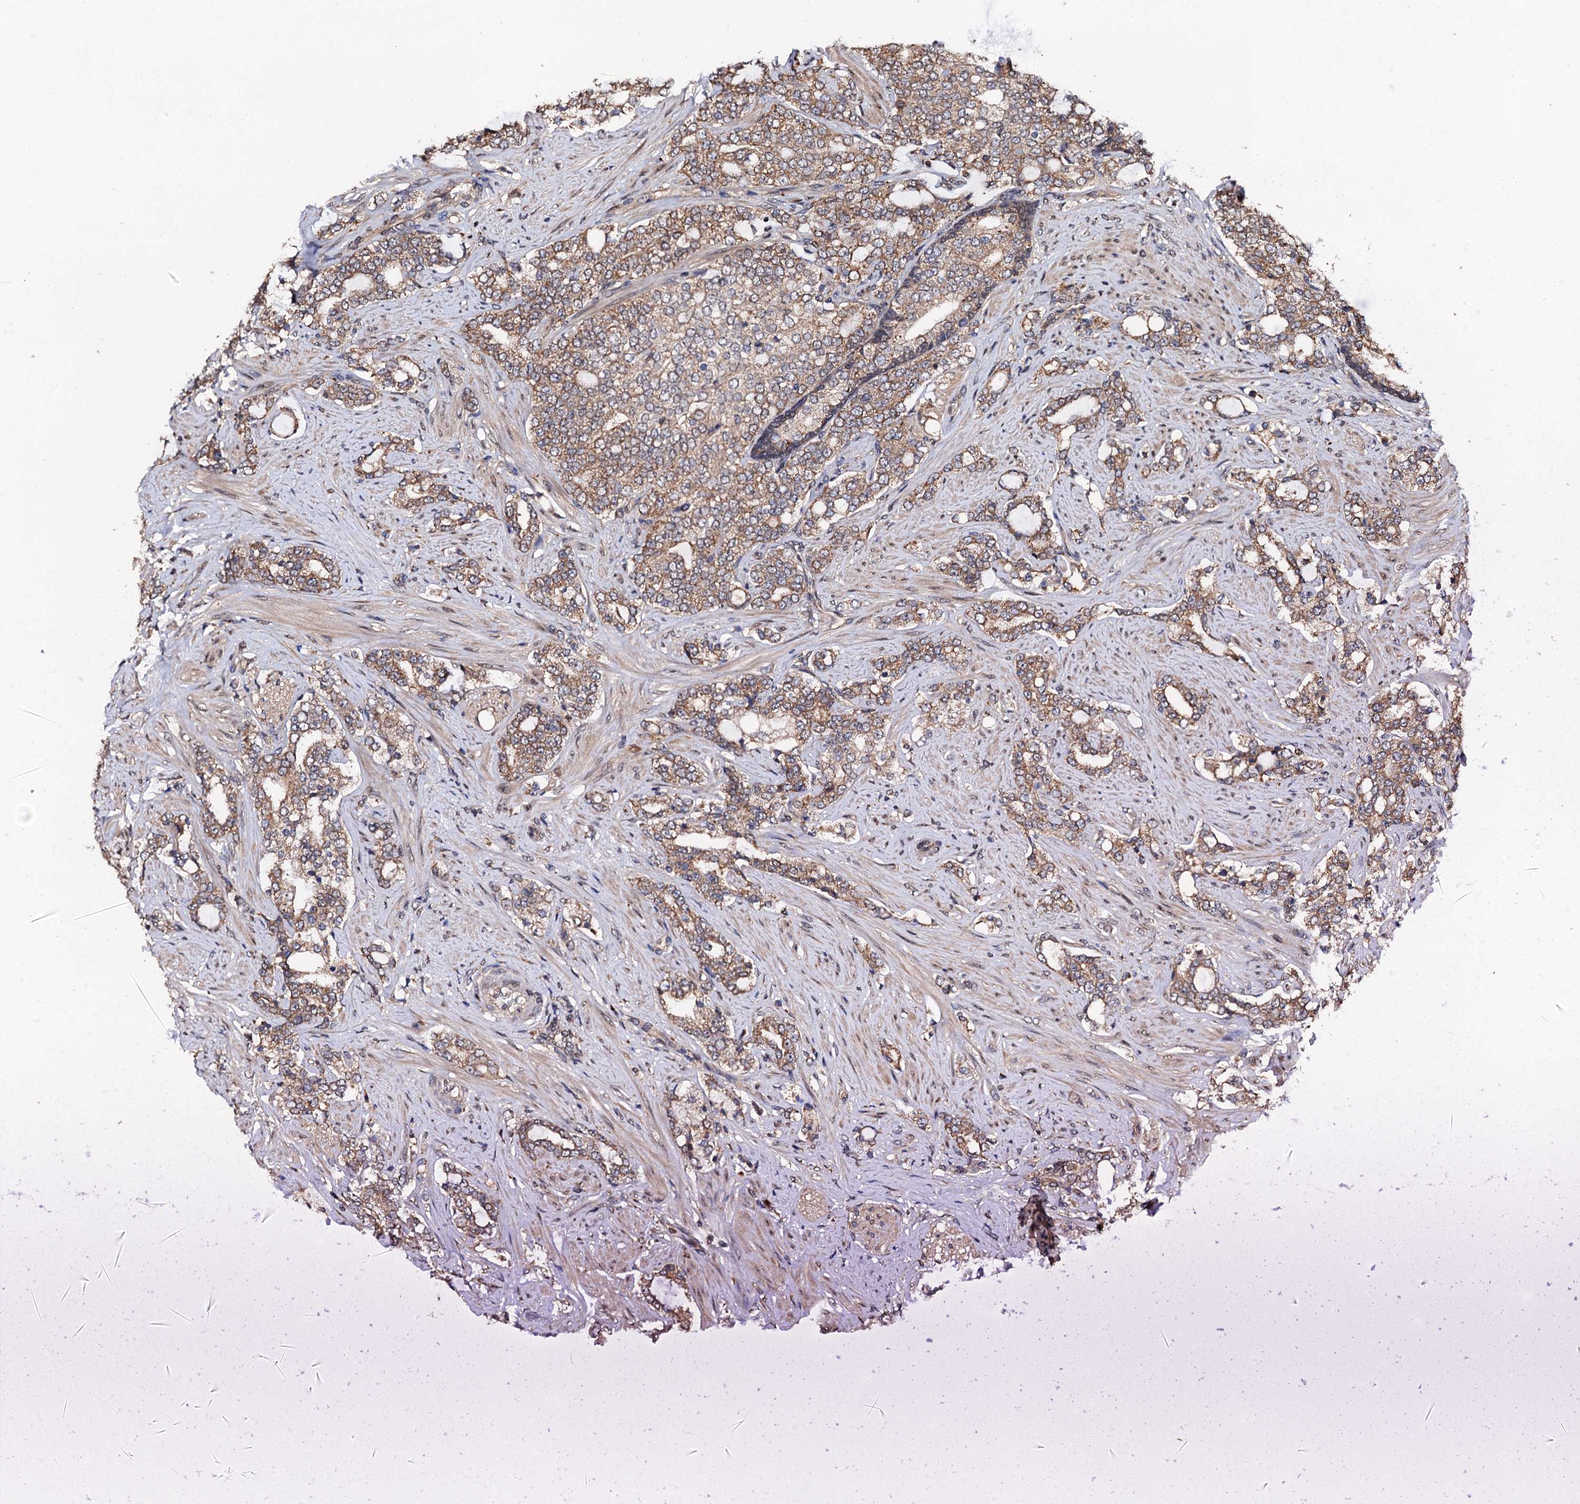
{"staining": {"intensity": "moderate", "quantity": ">75%", "location": "cytoplasmic/membranous"}, "tissue": "prostate cancer", "cell_type": "Tumor cells", "image_type": "cancer", "snomed": [{"axis": "morphology", "description": "Adenocarcinoma, High grade"}, {"axis": "topography", "description": "Prostate"}], "caption": "Immunohistochemical staining of prostate high-grade adenocarcinoma reveals medium levels of moderate cytoplasmic/membranous positivity in about >75% of tumor cells.", "gene": "MIER2", "patient": {"sex": "male", "age": 64}}